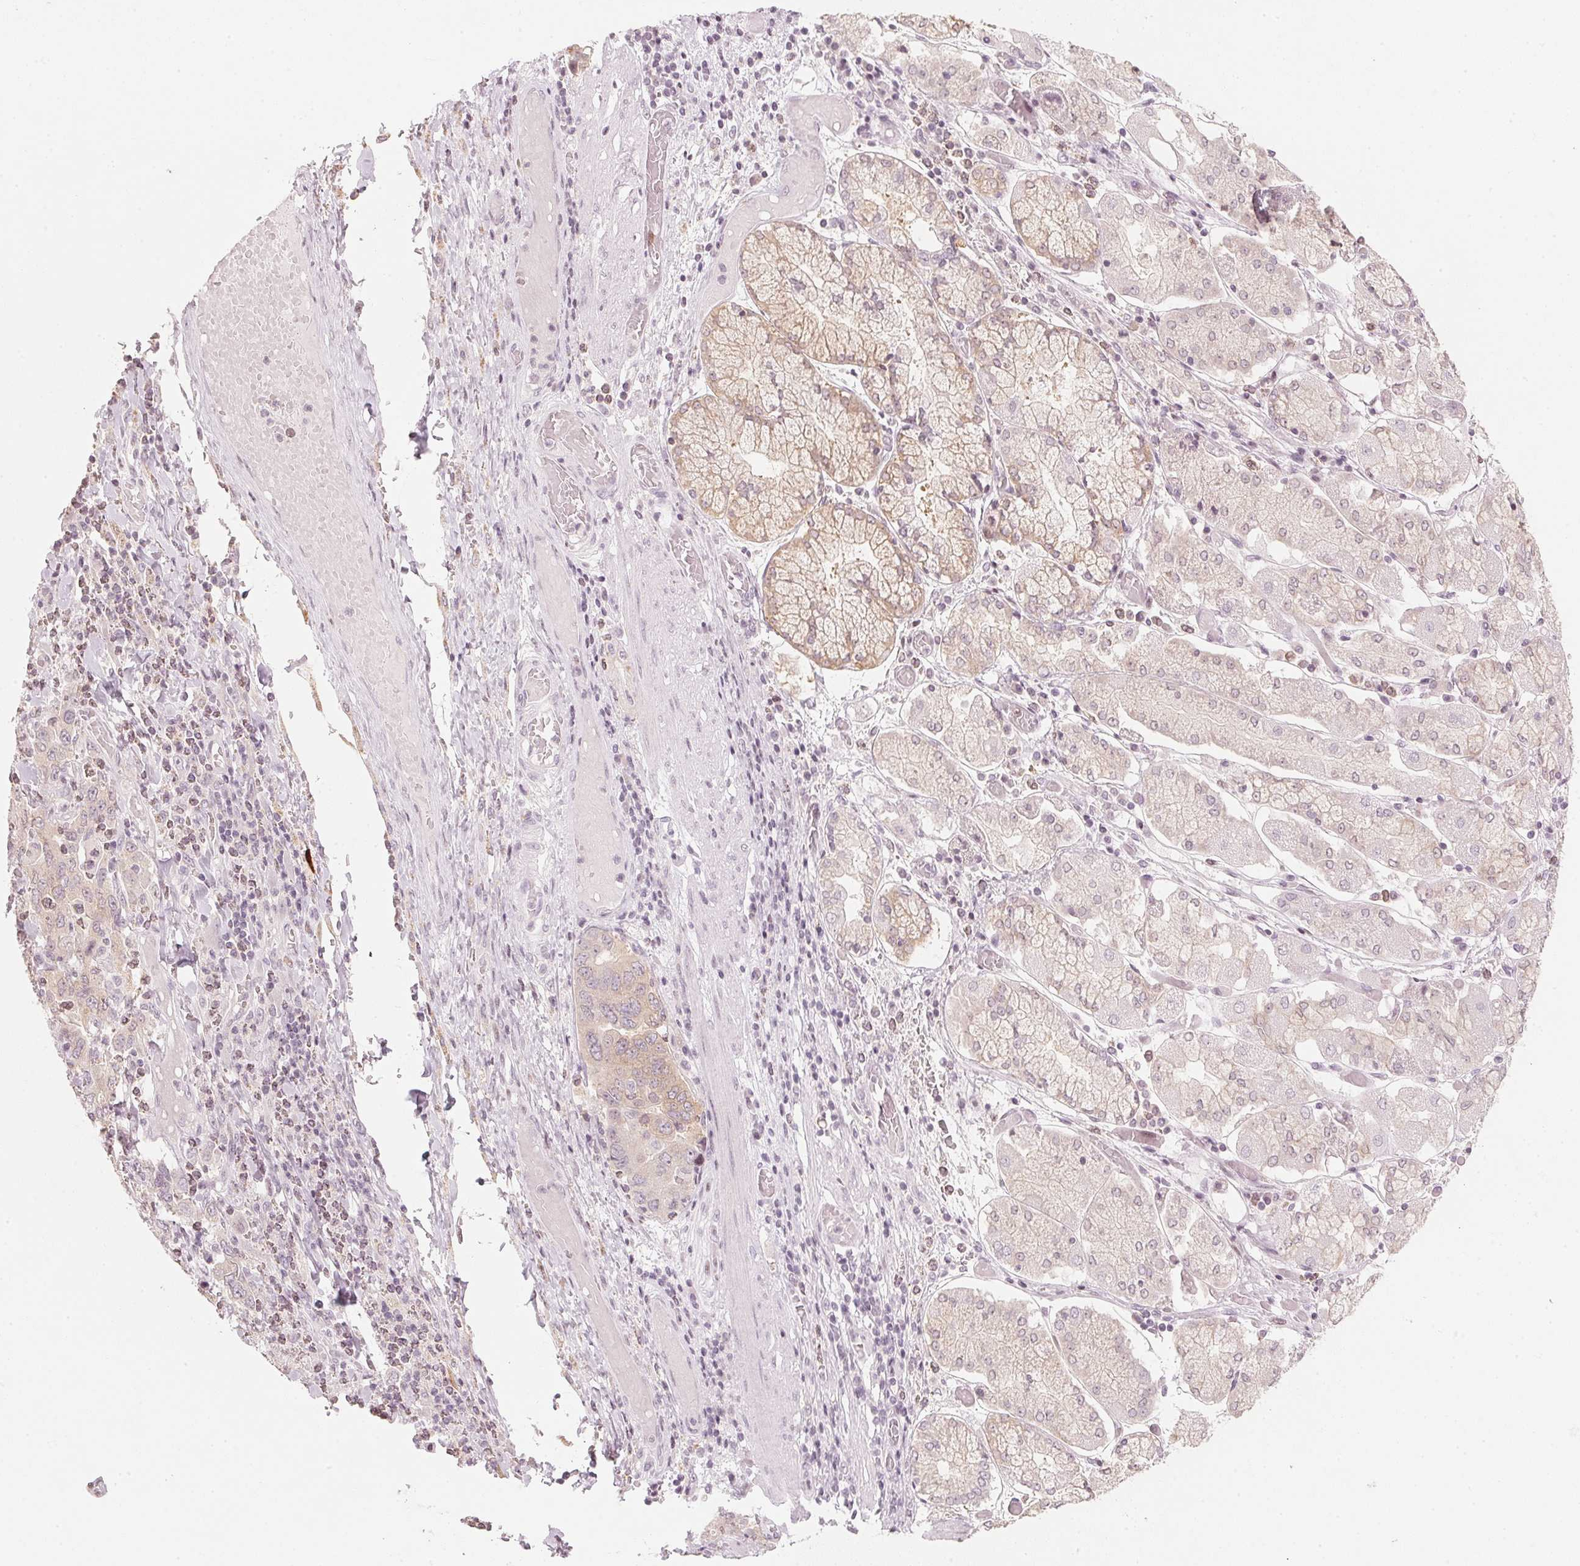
{"staining": {"intensity": "weak", "quantity": "<25%", "location": "cytoplasmic/membranous"}, "tissue": "stomach cancer", "cell_type": "Tumor cells", "image_type": "cancer", "snomed": [{"axis": "morphology", "description": "Adenocarcinoma, NOS"}, {"axis": "topography", "description": "Stomach, upper"}, {"axis": "topography", "description": "Stomach"}], "caption": "High magnification brightfield microscopy of stomach cancer (adenocarcinoma) stained with DAB (brown) and counterstained with hematoxylin (blue): tumor cells show no significant positivity. (Stains: DAB (3,3'-diaminobenzidine) IHC with hematoxylin counter stain, Microscopy: brightfield microscopy at high magnification).", "gene": "SFRP4", "patient": {"sex": "male", "age": 62}}